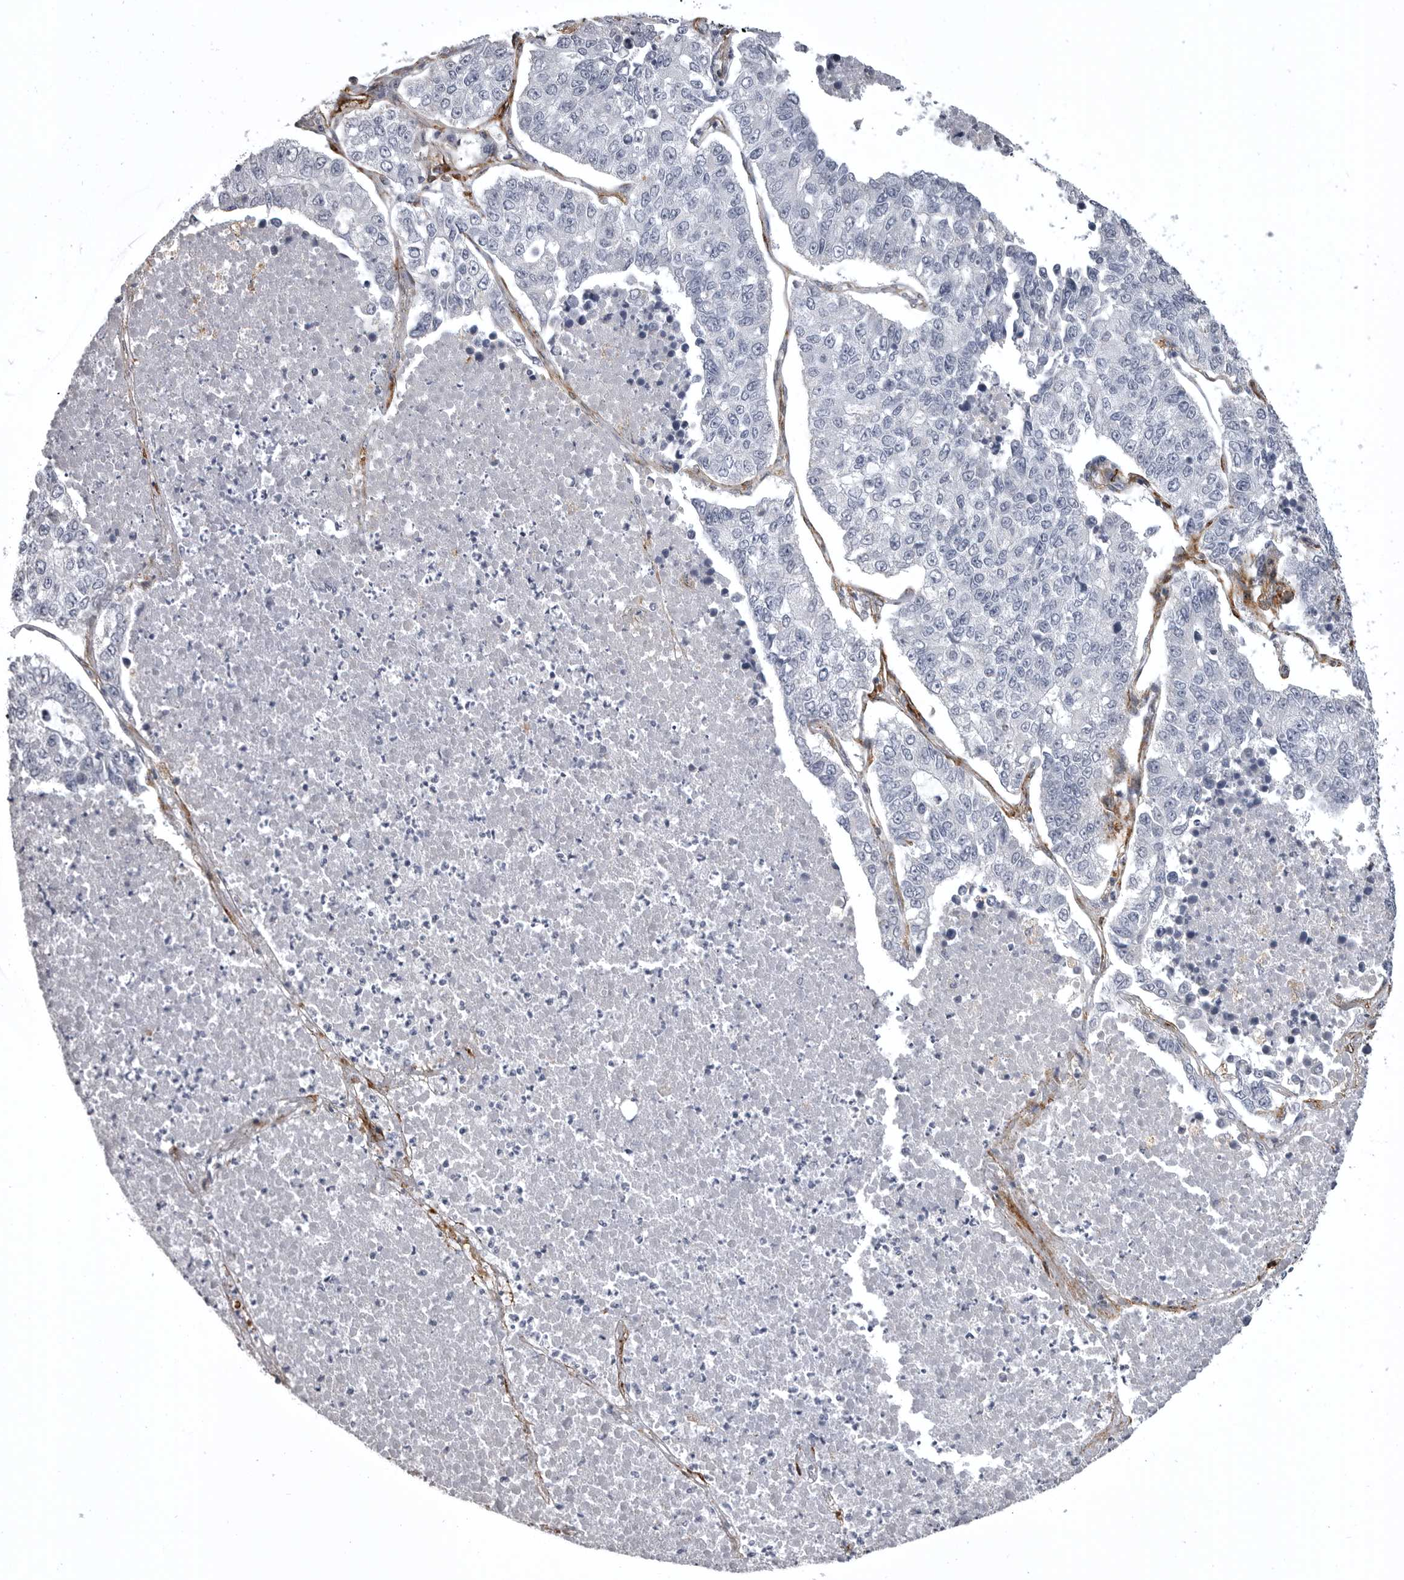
{"staining": {"intensity": "negative", "quantity": "none", "location": "none"}, "tissue": "lung cancer", "cell_type": "Tumor cells", "image_type": "cancer", "snomed": [{"axis": "morphology", "description": "Adenocarcinoma, NOS"}, {"axis": "topography", "description": "Lung"}], "caption": "DAB immunohistochemical staining of human lung adenocarcinoma shows no significant positivity in tumor cells.", "gene": "AOC3", "patient": {"sex": "male", "age": 49}}